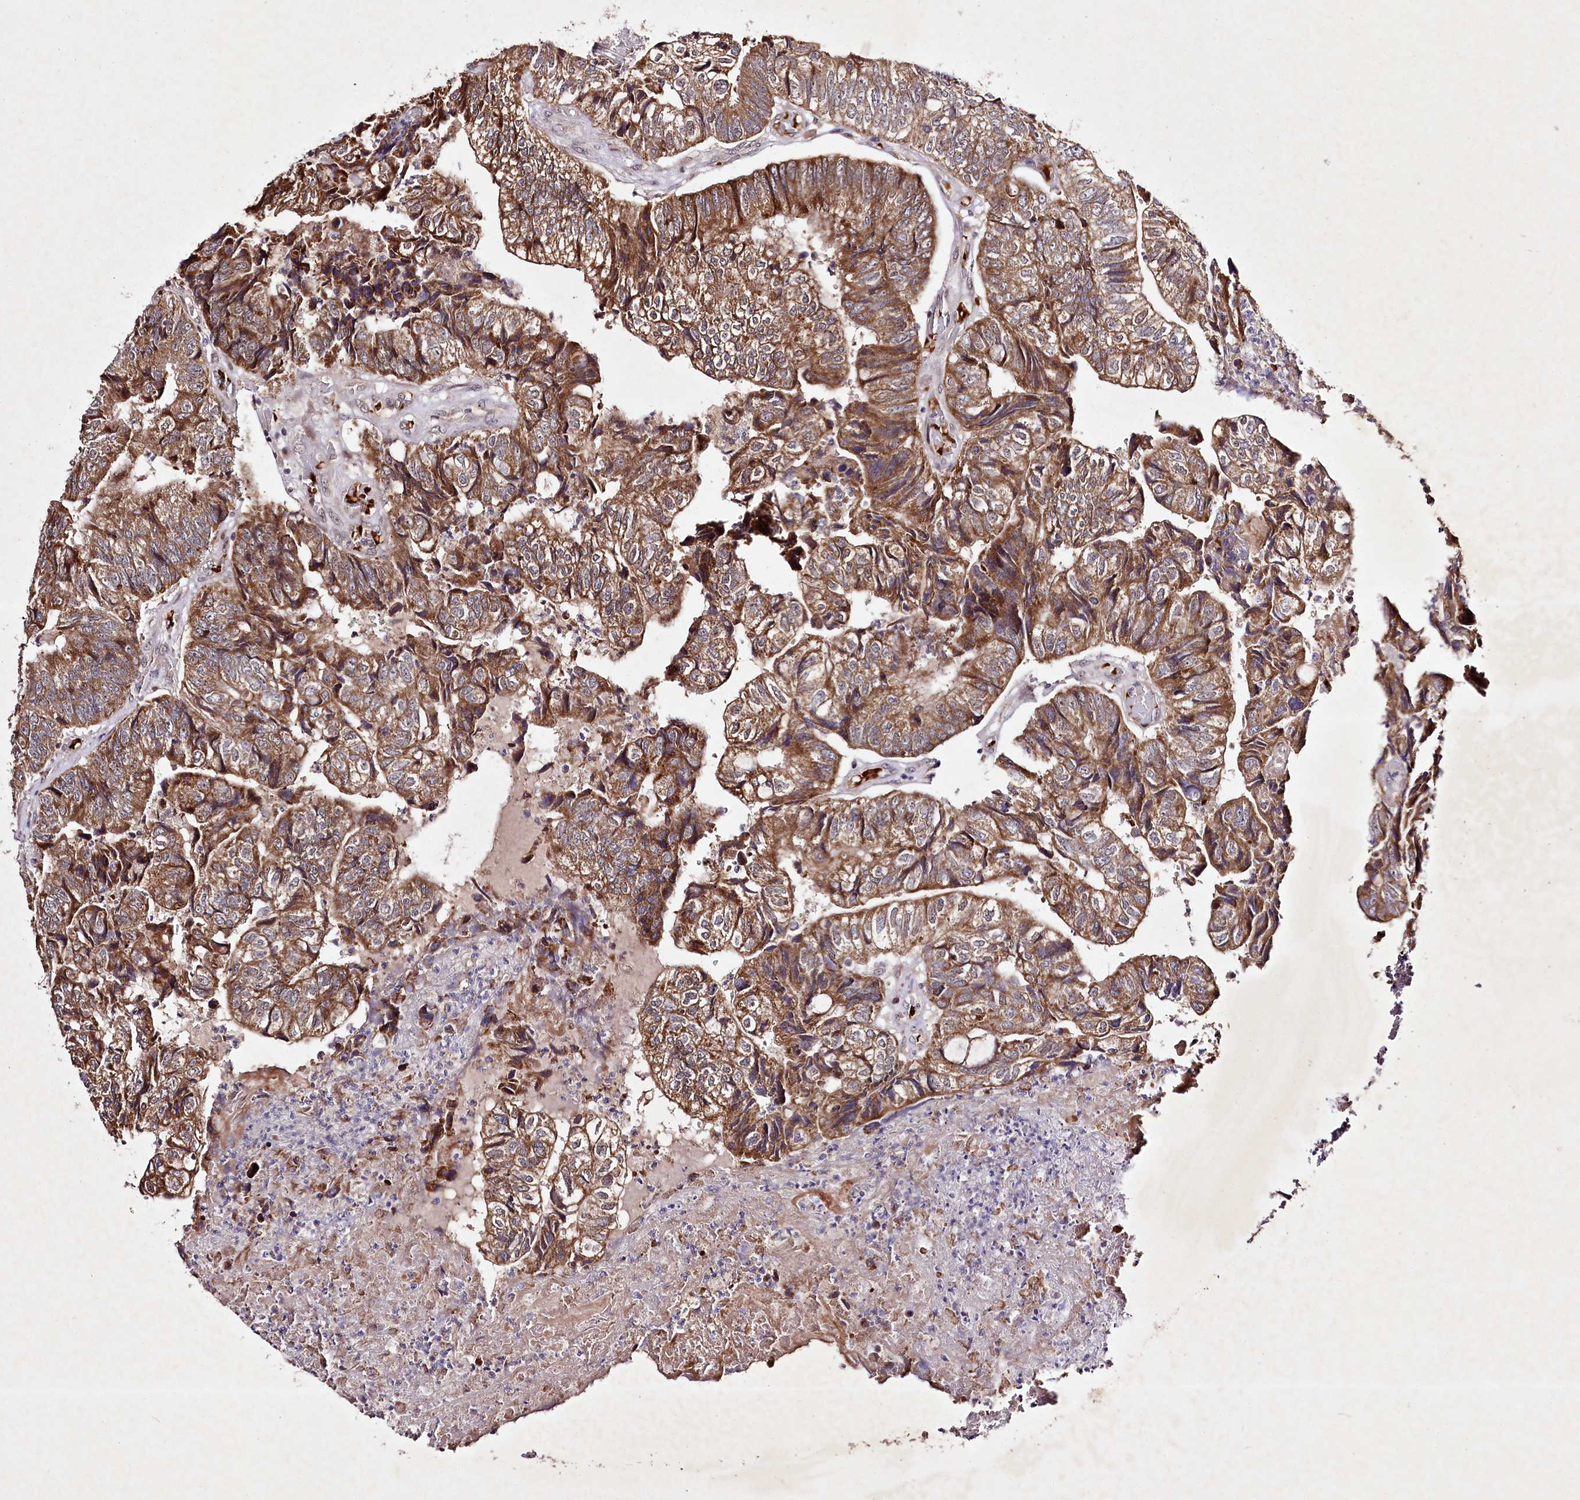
{"staining": {"intensity": "moderate", "quantity": ">75%", "location": "cytoplasmic/membranous"}, "tissue": "colorectal cancer", "cell_type": "Tumor cells", "image_type": "cancer", "snomed": [{"axis": "morphology", "description": "Adenocarcinoma, NOS"}, {"axis": "topography", "description": "Colon"}], "caption": "A brown stain shows moderate cytoplasmic/membranous staining of a protein in adenocarcinoma (colorectal) tumor cells.", "gene": "DMP1", "patient": {"sex": "female", "age": 67}}